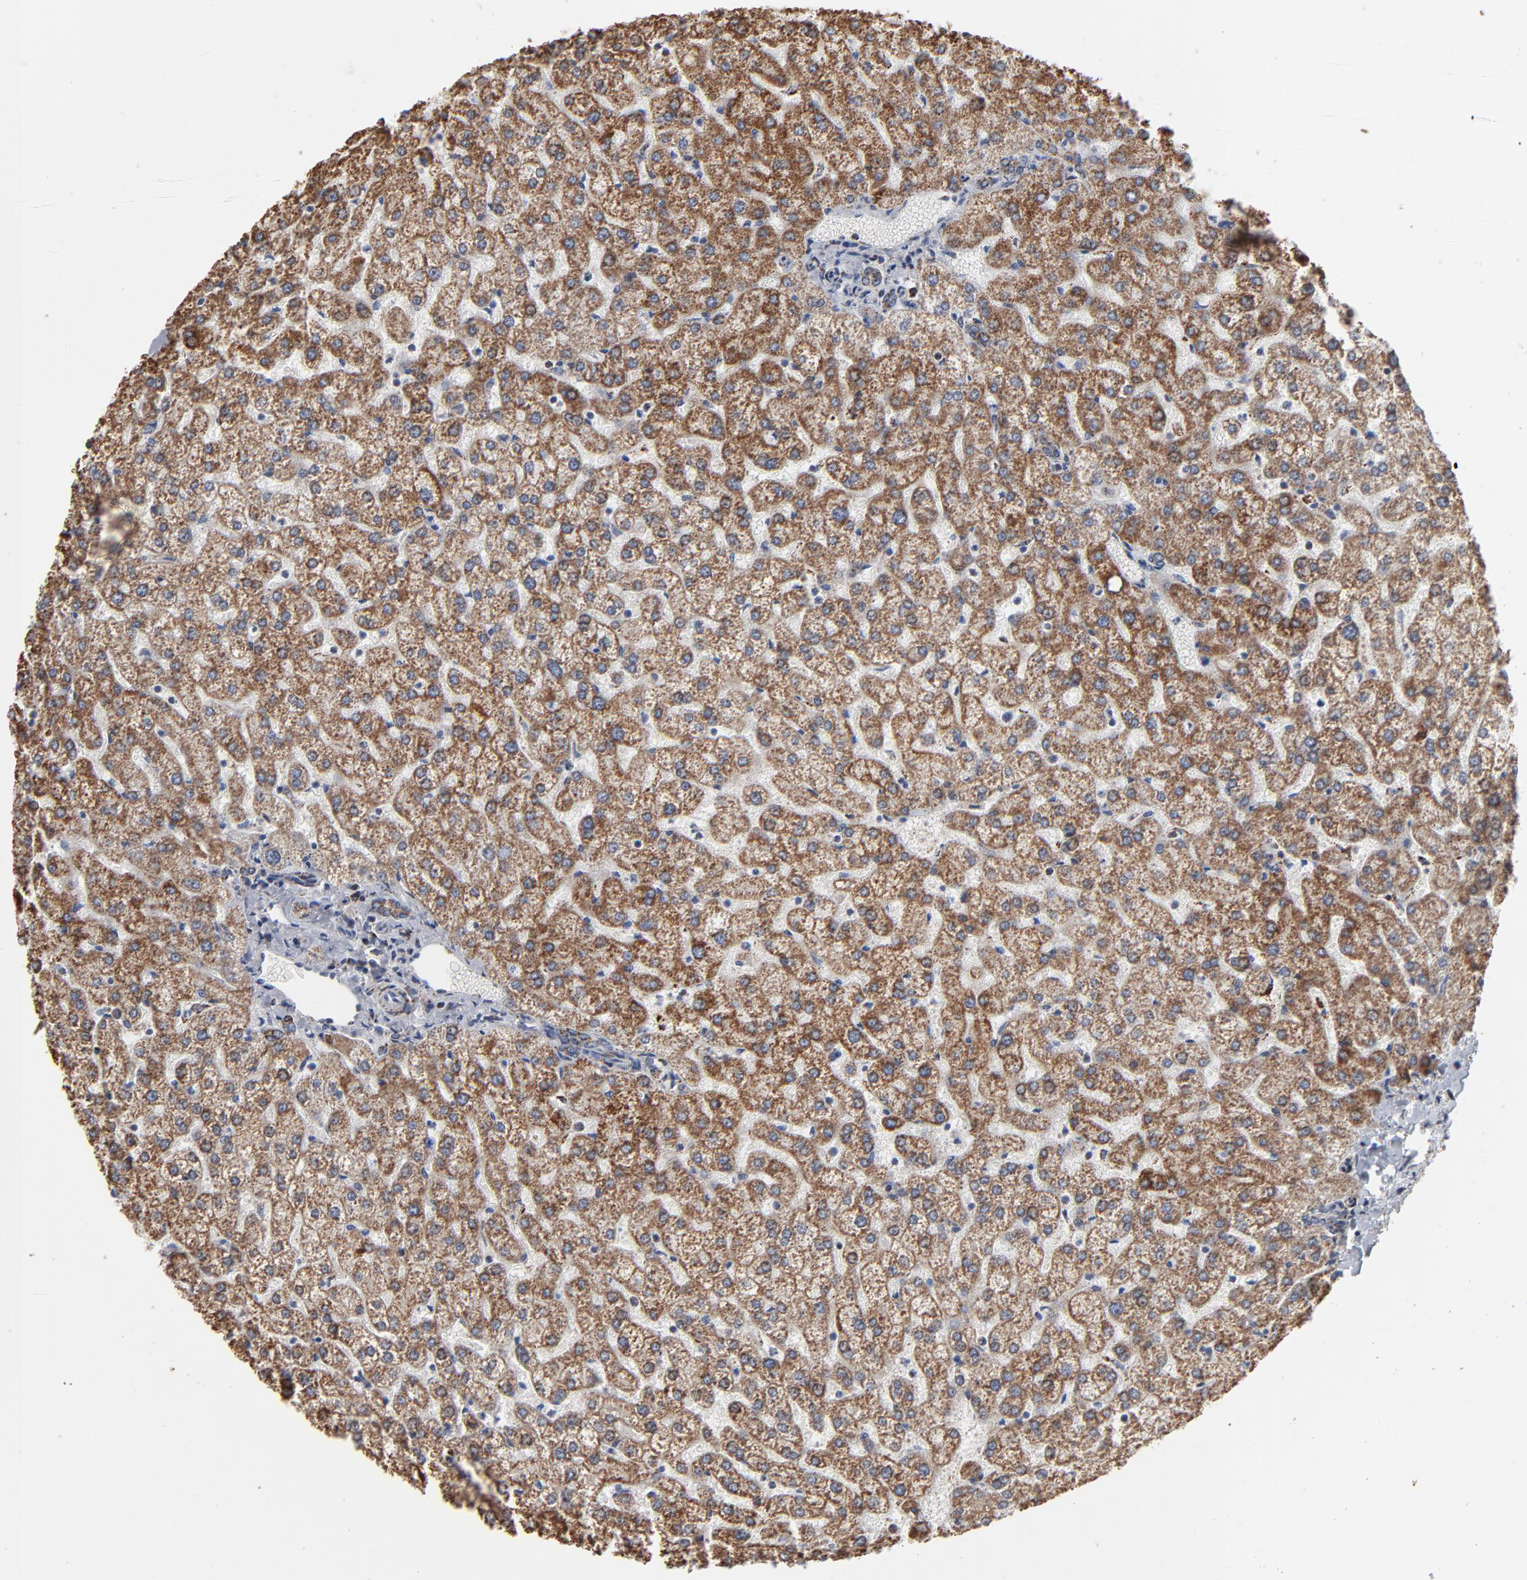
{"staining": {"intensity": "moderate", "quantity": ">75%", "location": "cytoplasmic/membranous"}, "tissue": "liver", "cell_type": "Cholangiocytes", "image_type": "normal", "snomed": [{"axis": "morphology", "description": "Normal tissue, NOS"}, {"axis": "topography", "description": "Liver"}], "caption": "This image exhibits immunohistochemistry (IHC) staining of unremarkable human liver, with medium moderate cytoplasmic/membranous staining in approximately >75% of cholangiocytes.", "gene": "UQCRC1", "patient": {"sex": "female", "age": 32}}